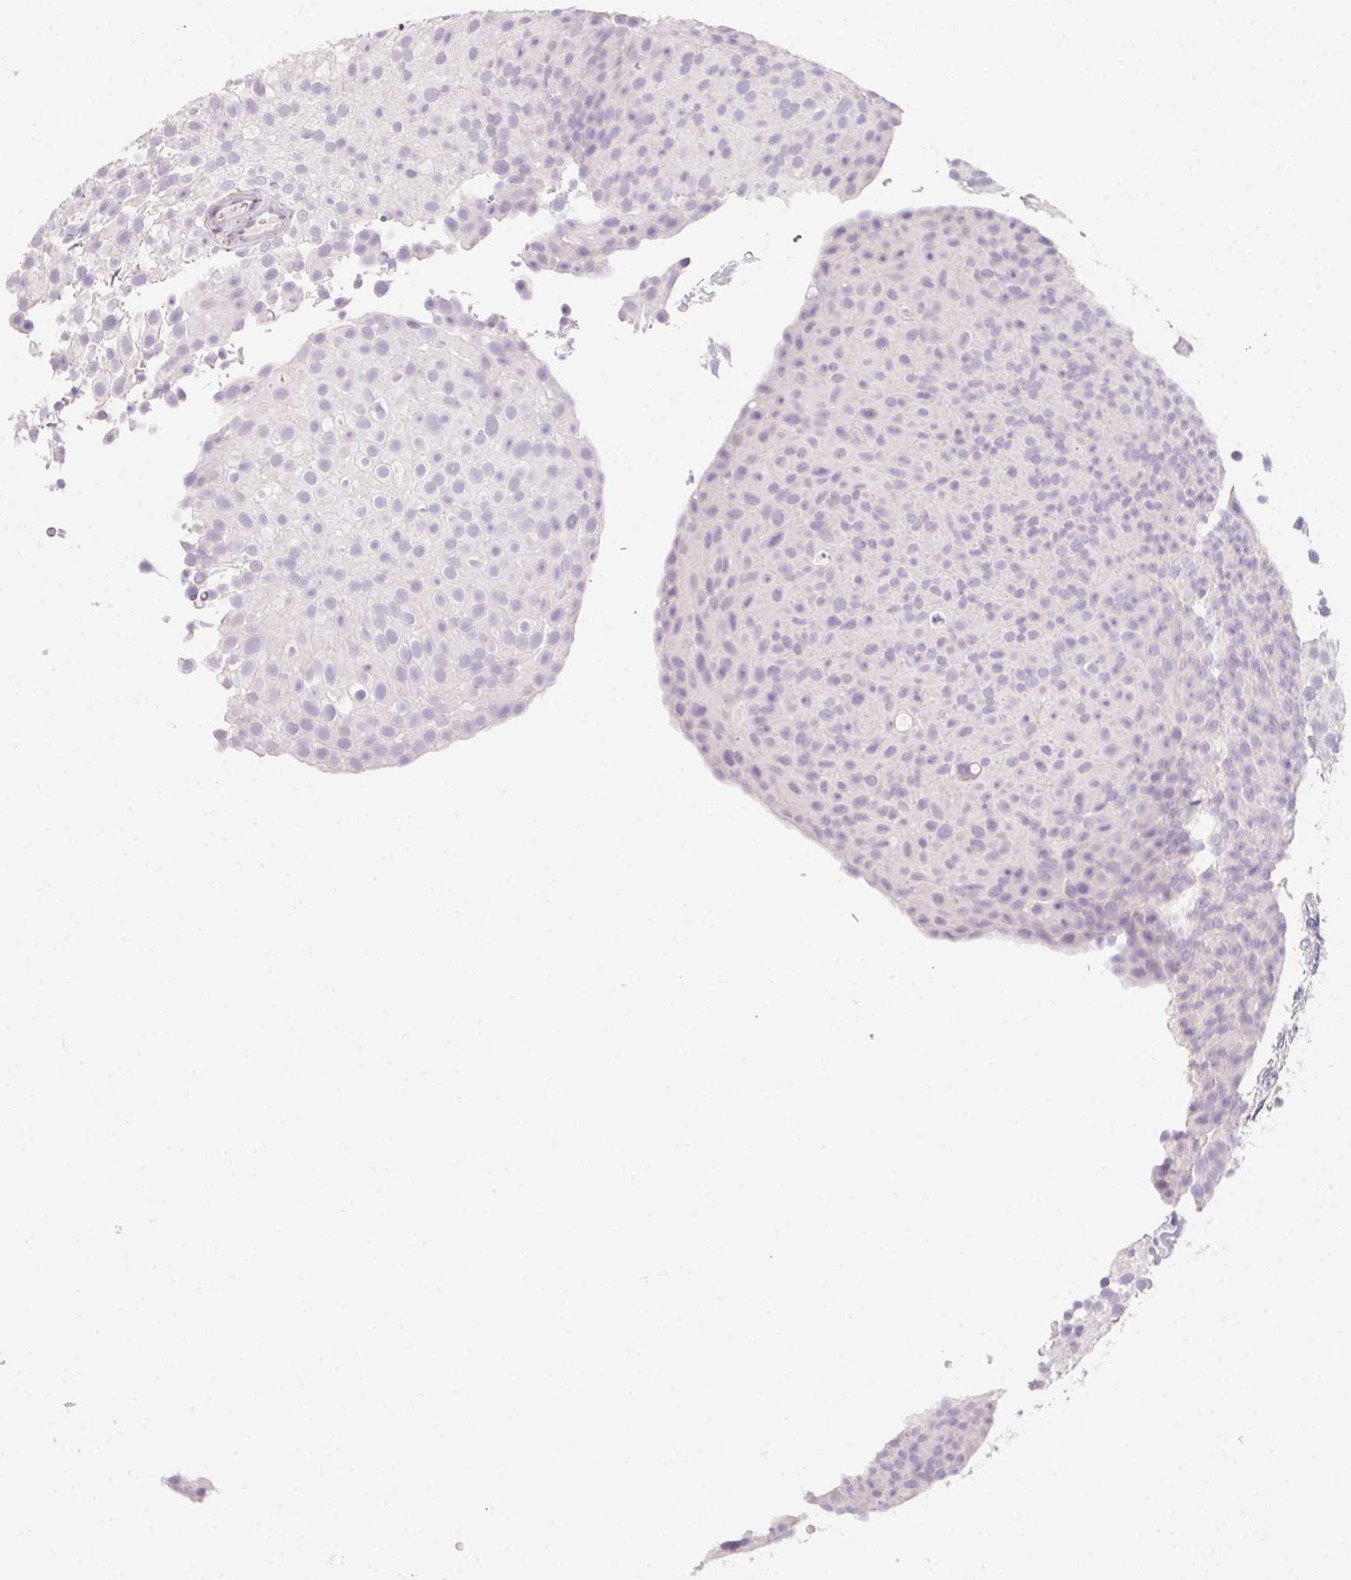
{"staining": {"intensity": "negative", "quantity": "none", "location": "none"}, "tissue": "urothelial cancer", "cell_type": "Tumor cells", "image_type": "cancer", "snomed": [{"axis": "morphology", "description": "Urothelial carcinoma, Low grade"}, {"axis": "topography", "description": "Urinary bladder"}], "caption": "Tumor cells show no significant protein expression in low-grade urothelial carcinoma. (DAB immunohistochemistry (IHC), high magnification).", "gene": "MYL4", "patient": {"sex": "male", "age": 78}}